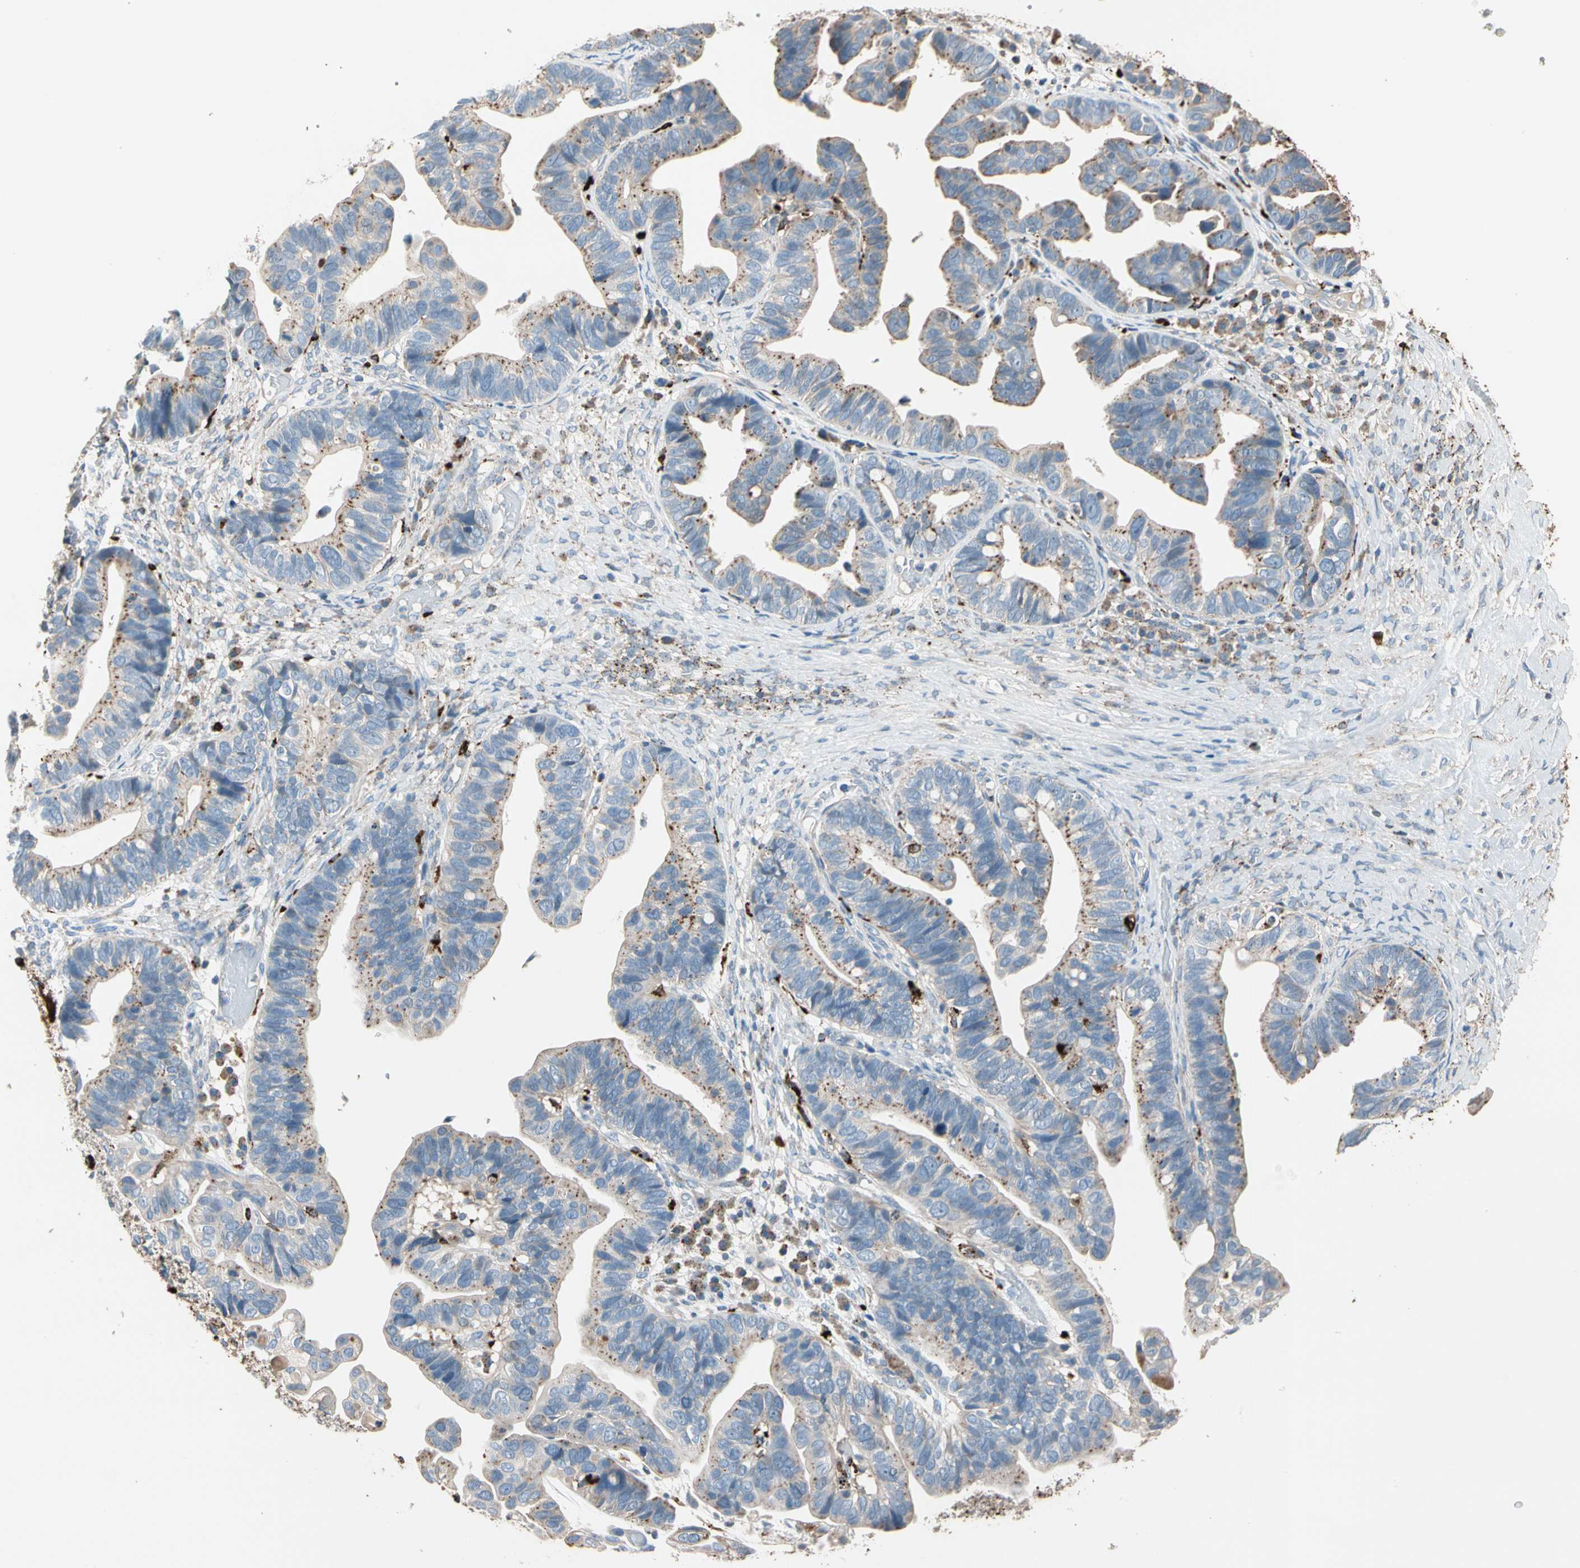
{"staining": {"intensity": "moderate", "quantity": "<25%", "location": "cytoplasmic/membranous"}, "tissue": "ovarian cancer", "cell_type": "Tumor cells", "image_type": "cancer", "snomed": [{"axis": "morphology", "description": "Cystadenocarcinoma, serous, NOS"}, {"axis": "topography", "description": "Ovary"}], "caption": "Immunohistochemical staining of ovarian cancer shows low levels of moderate cytoplasmic/membranous protein staining in about <25% of tumor cells.", "gene": "GM2A", "patient": {"sex": "female", "age": 56}}